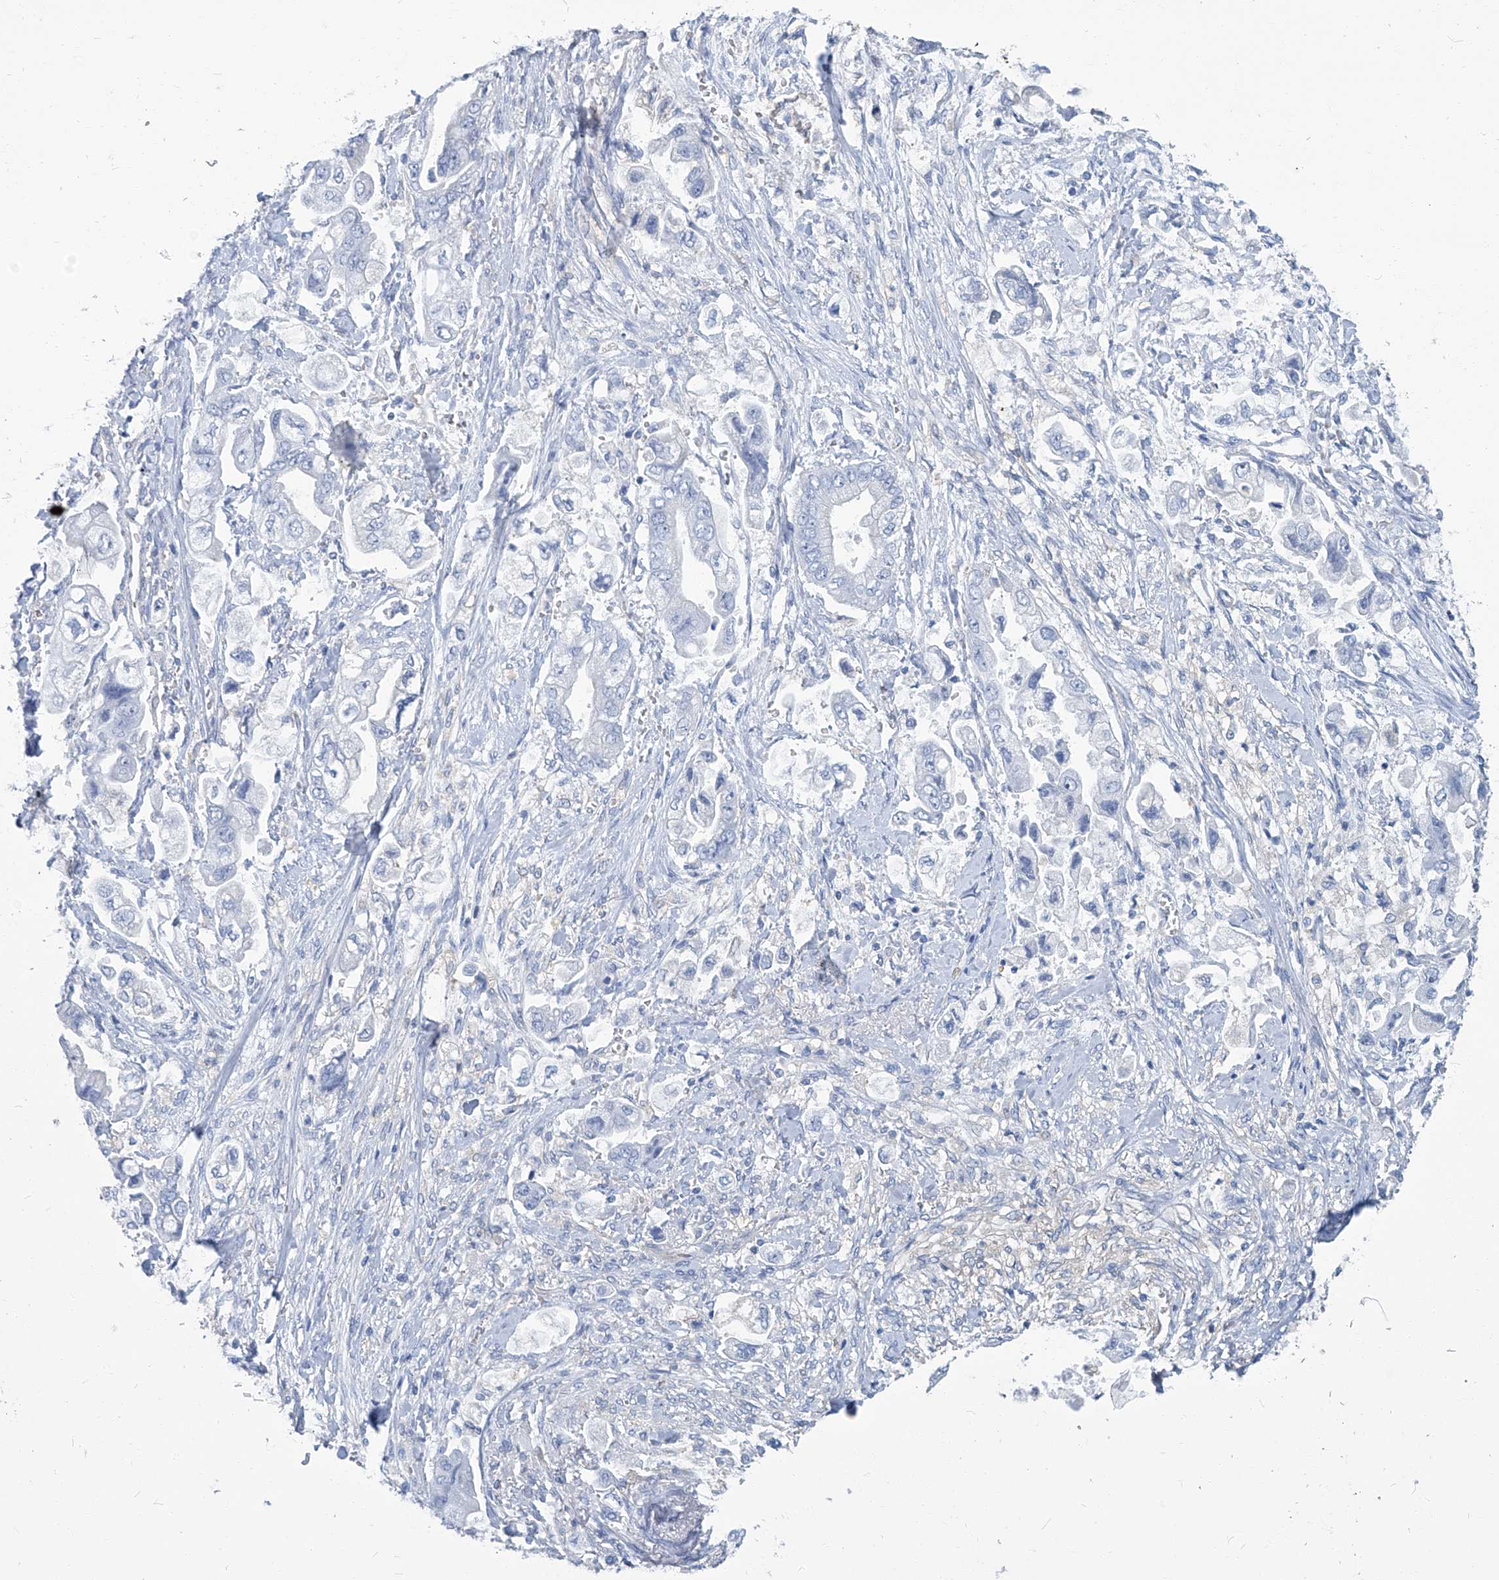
{"staining": {"intensity": "negative", "quantity": "none", "location": "none"}, "tissue": "stomach cancer", "cell_type": "Tumor cells", "image_type": "cancer", "snomed": [{"axis": "morphology", "description": "Adenocarcinoma, NOS"}, {"axis": "topography", "description": "Stomach"}], "caption": "This is an immunohistochemistry histopathology image of human stomach adenocarcinoma. There is no staining in tumor cells.", "gene": "PFKL", "patient": {"sex": "male", "age": 62}}